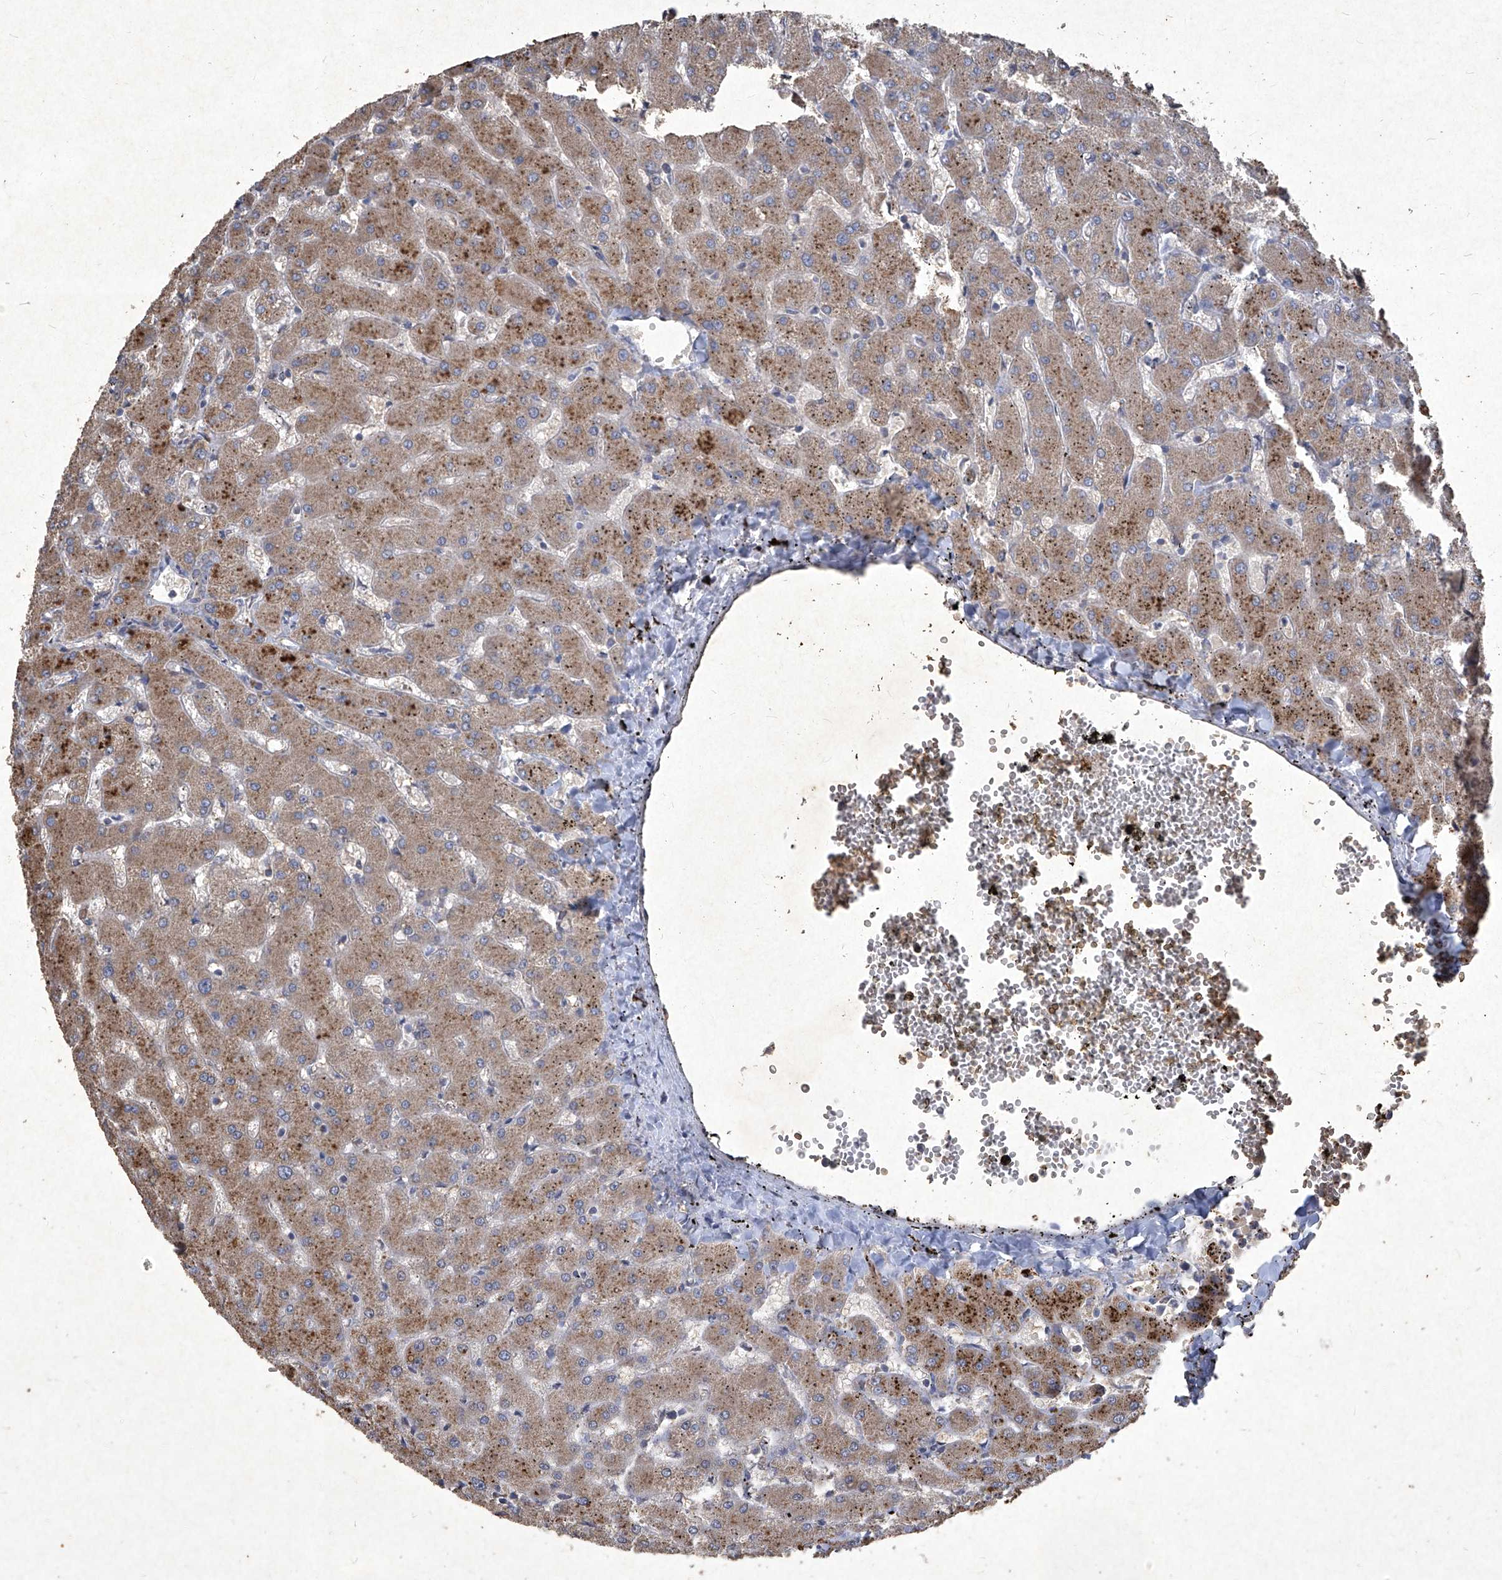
{"staining": {"intensity": "weak", "quantity": "<25%", "location": "cytoplasmic/membranous"}, "tissue": "liver", "cell_type": "Cholangiocytes", "image_type": "normal", "snomed": [{"axis": "morphology", "description": "Normal tissue, NOS"}, {"axis": "topography", "description": "Liver"}], "caption": "Immunohistochemistry of unremarkable liver reveals no positivity in cholangiocytes. (DAB (3,3'-diaminobenzidine) immunohistochemistry visualized using brightfield microscopy, high magnification).", "gene": "MED16", "patient": {"sex": "female", "age": 63}}